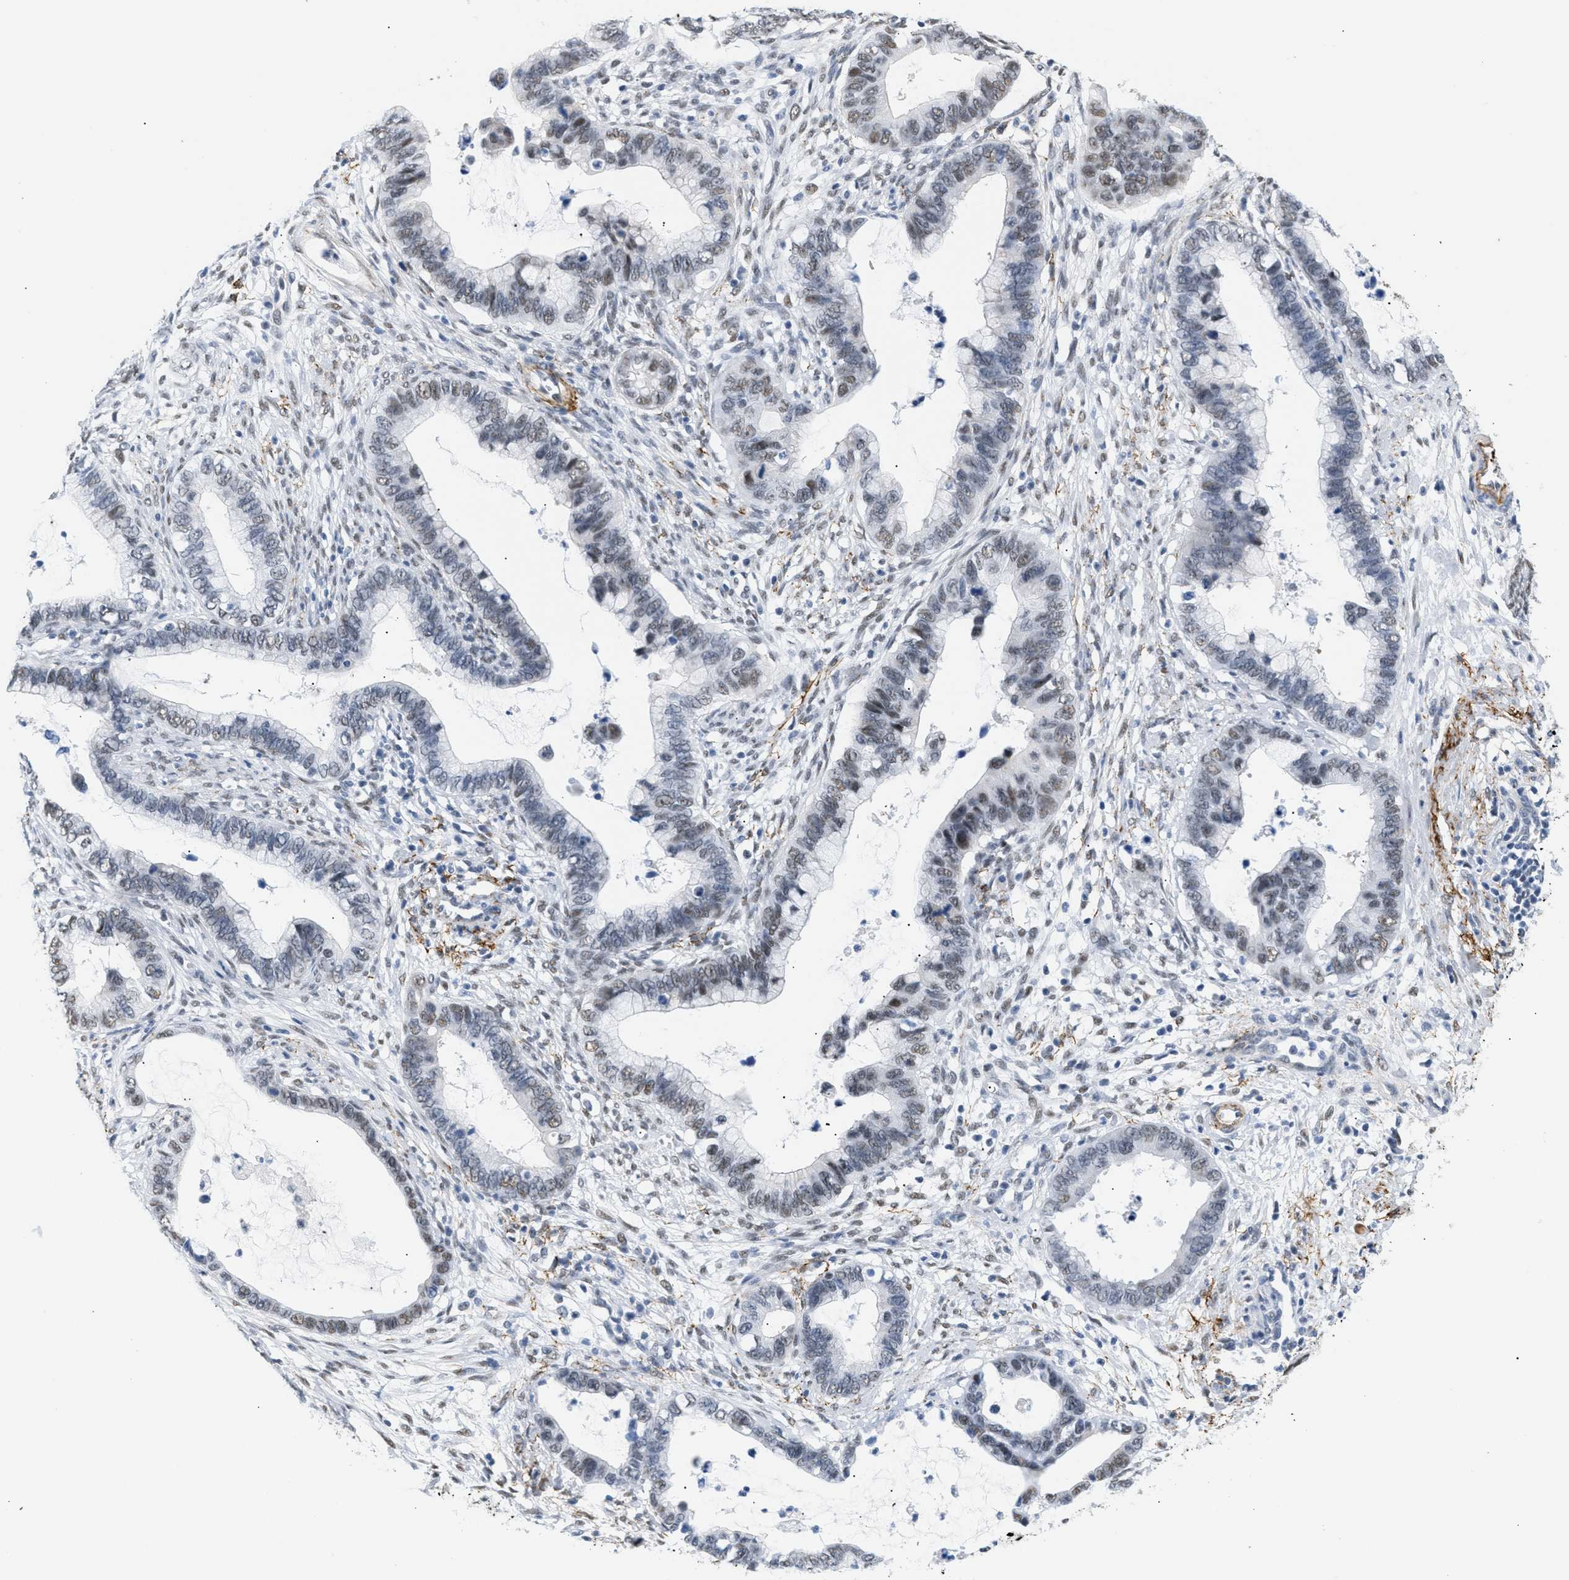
{"staining": {"intensity": "weak", "quantity": "<25%", "location": "nuclear"}, "tissue": "cervical cancer", "cell_type": "Tumor cells", "image_type": "cancer", "snomed": [{"axis": "morphology", "description": "Adenocarcinoma, NOS"}, {"axis": "topography", "description": "Cervix"}], "caption": "Immunohistochemical staining of cervical adenocarcinoma exhibits no significant staining in tumor cells. (DAB immunohistochemistry with hematoxylin counter stain).", "gene": "ELN", "patient": {"sex": "female", "age": 44}}